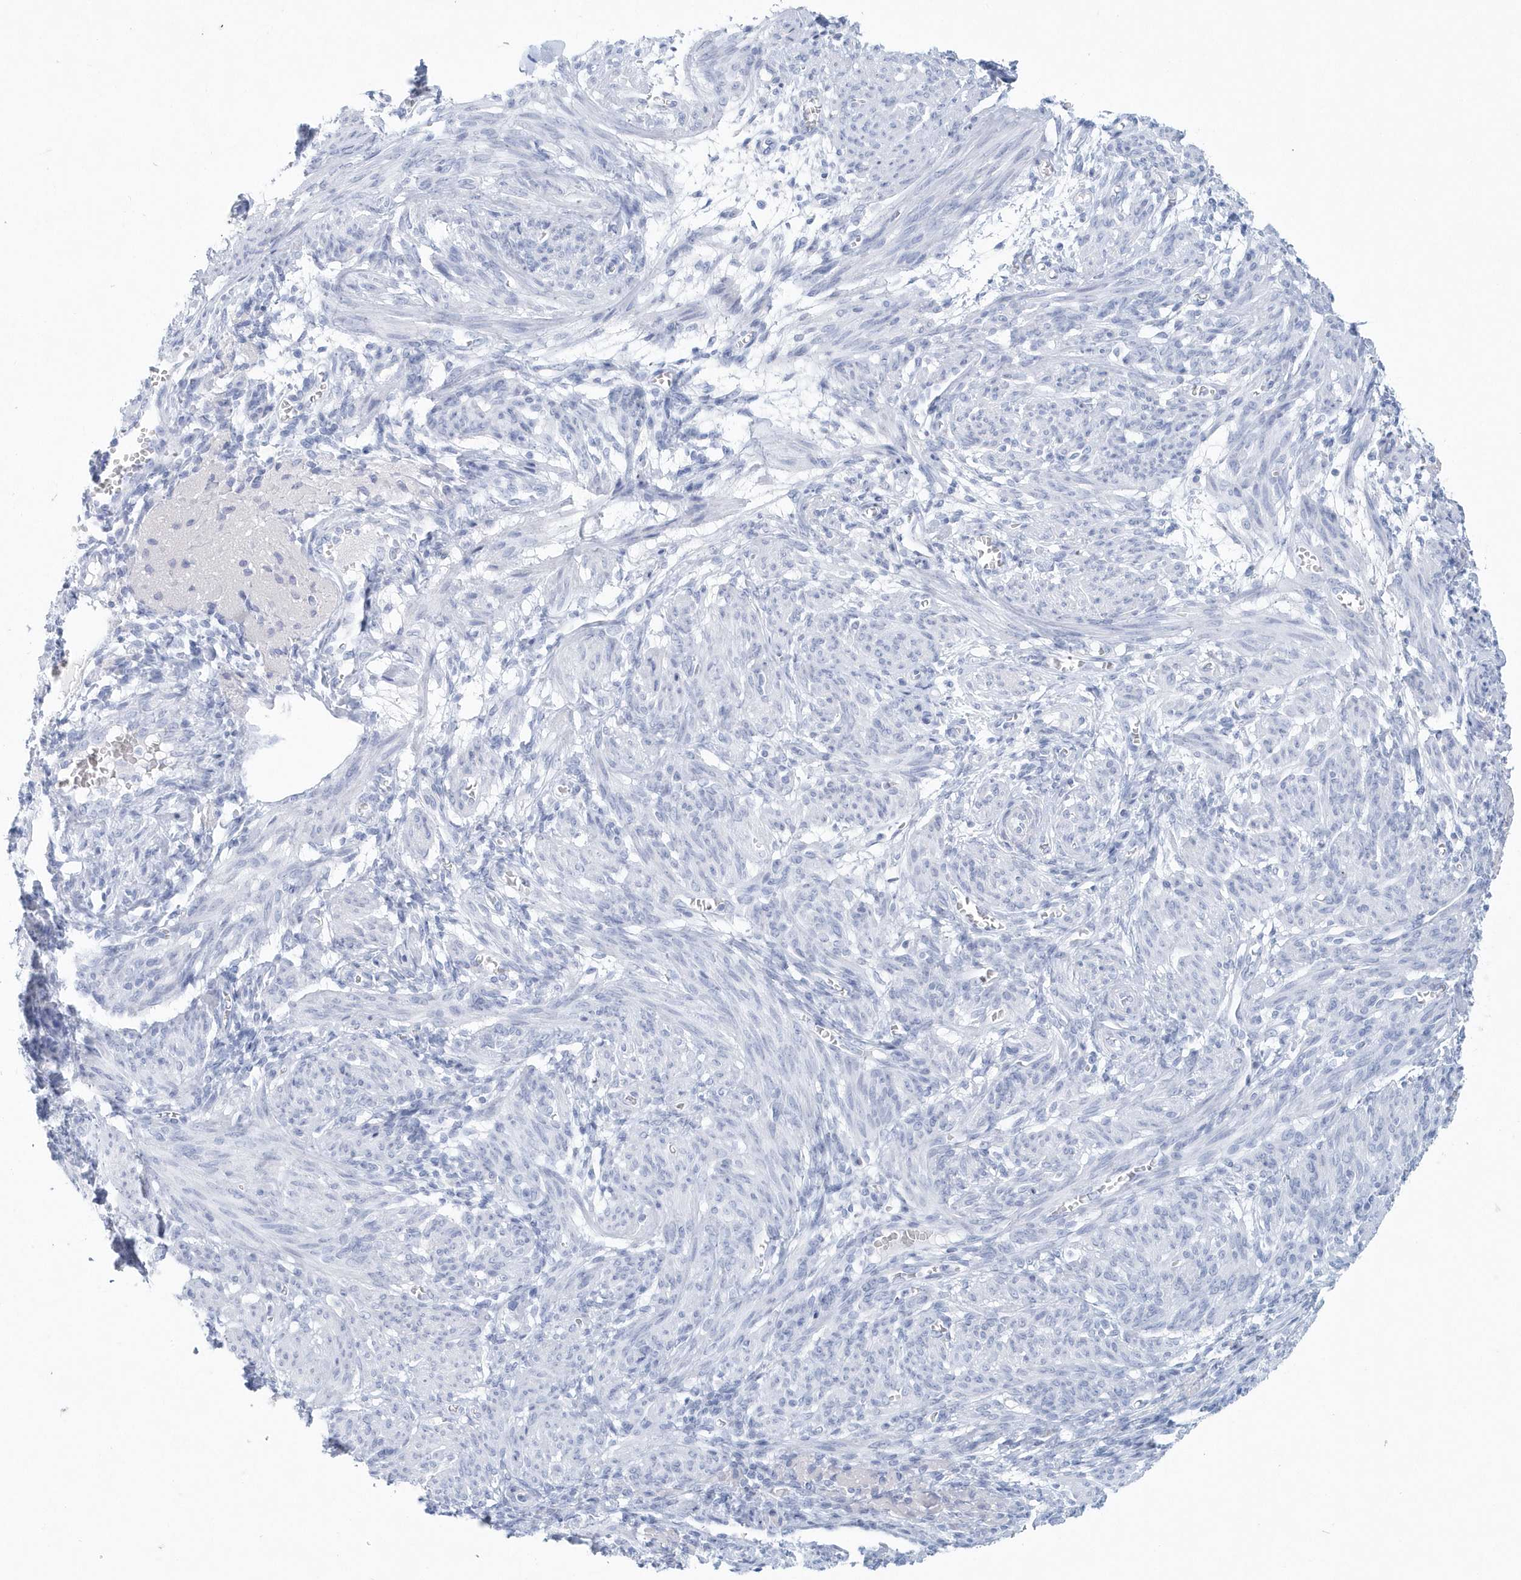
{"staining": {"intensity": "negative", "quantity": "none", "location": "none"}, "tissue": "smooth muscle", "cell_type": "Smooth muscle cells", "image_type": "normal", "snomed": [{"axis": "morphology", "description": "Normal tissue, NOS"}, {"axis": "topography", "description": "Smooth muscle"}], "caption": "Protein analysis of benign smooth muscle shows no significant staining in smooth muscle cells. (DAB immunohistochemistry (IHC) with hematoxylin counter stain).", "gene": "PTPRO", "patient": {"sex": "female", "age": 39}}